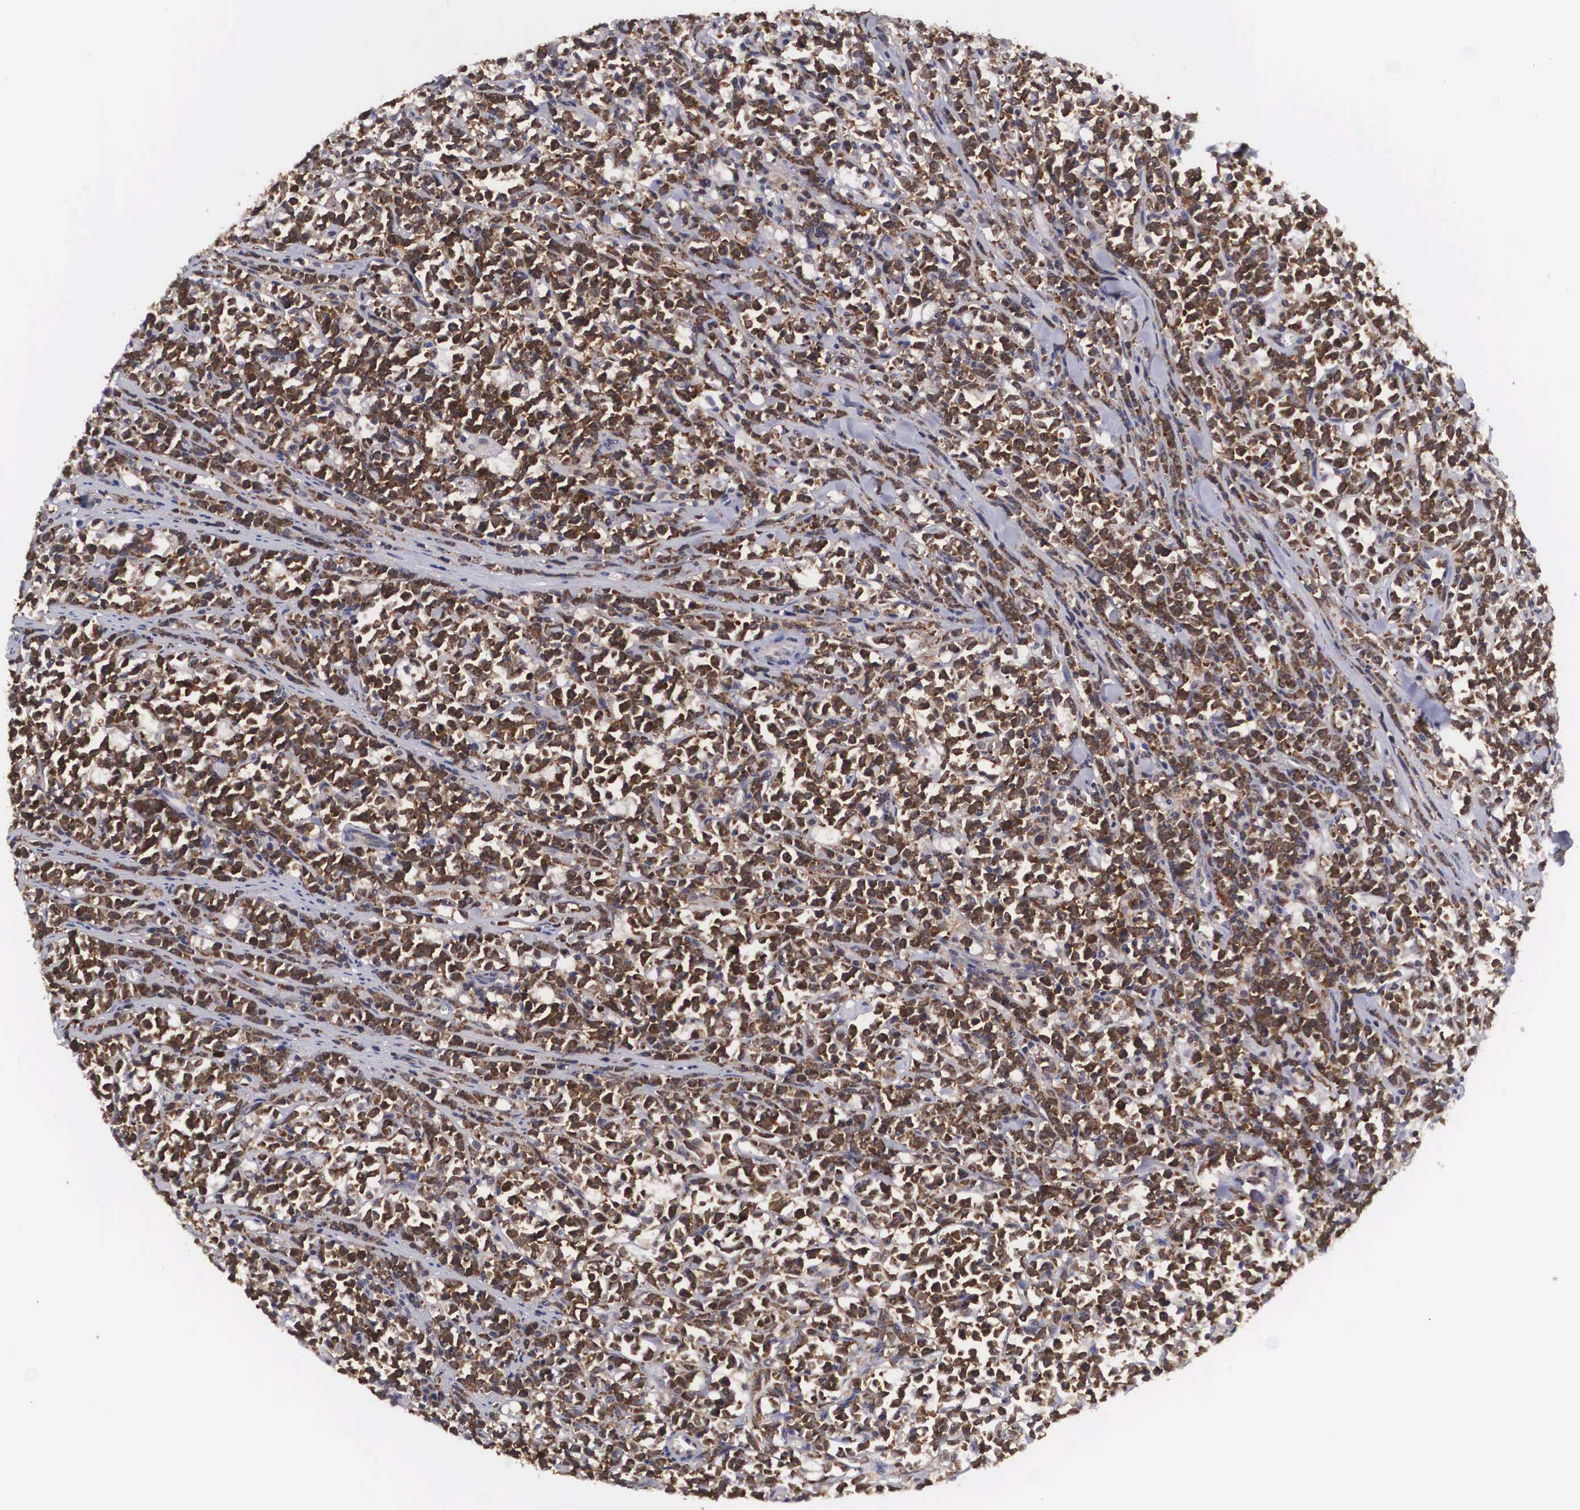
{"staining": {"intensity": "strong", "quantity": ">75%", "location": "cytoplasmic/membranous,nuclear"}, "tissue": "lymphoma", "cell_type": "Tumor cells", "image_type": "cancer", "snomed": [{"axis": "morphology", "description": "Malignant lymphoma, non-Hodgkin's type, High grade"}, {"axis": "topography", "description": "Small intestine"}, {"axis": "topography", "description": "Colon"}], "caption": "Brown immunohistochemical staining in human high-grade malignant lymphoma, non-Hodgkin's type demonstrates strong cytoplasmic/membranous and nuclear staining in about >75% of tumor cells.", "gene": "ADSL", "patient": {"sex": "male", "age": 8}}